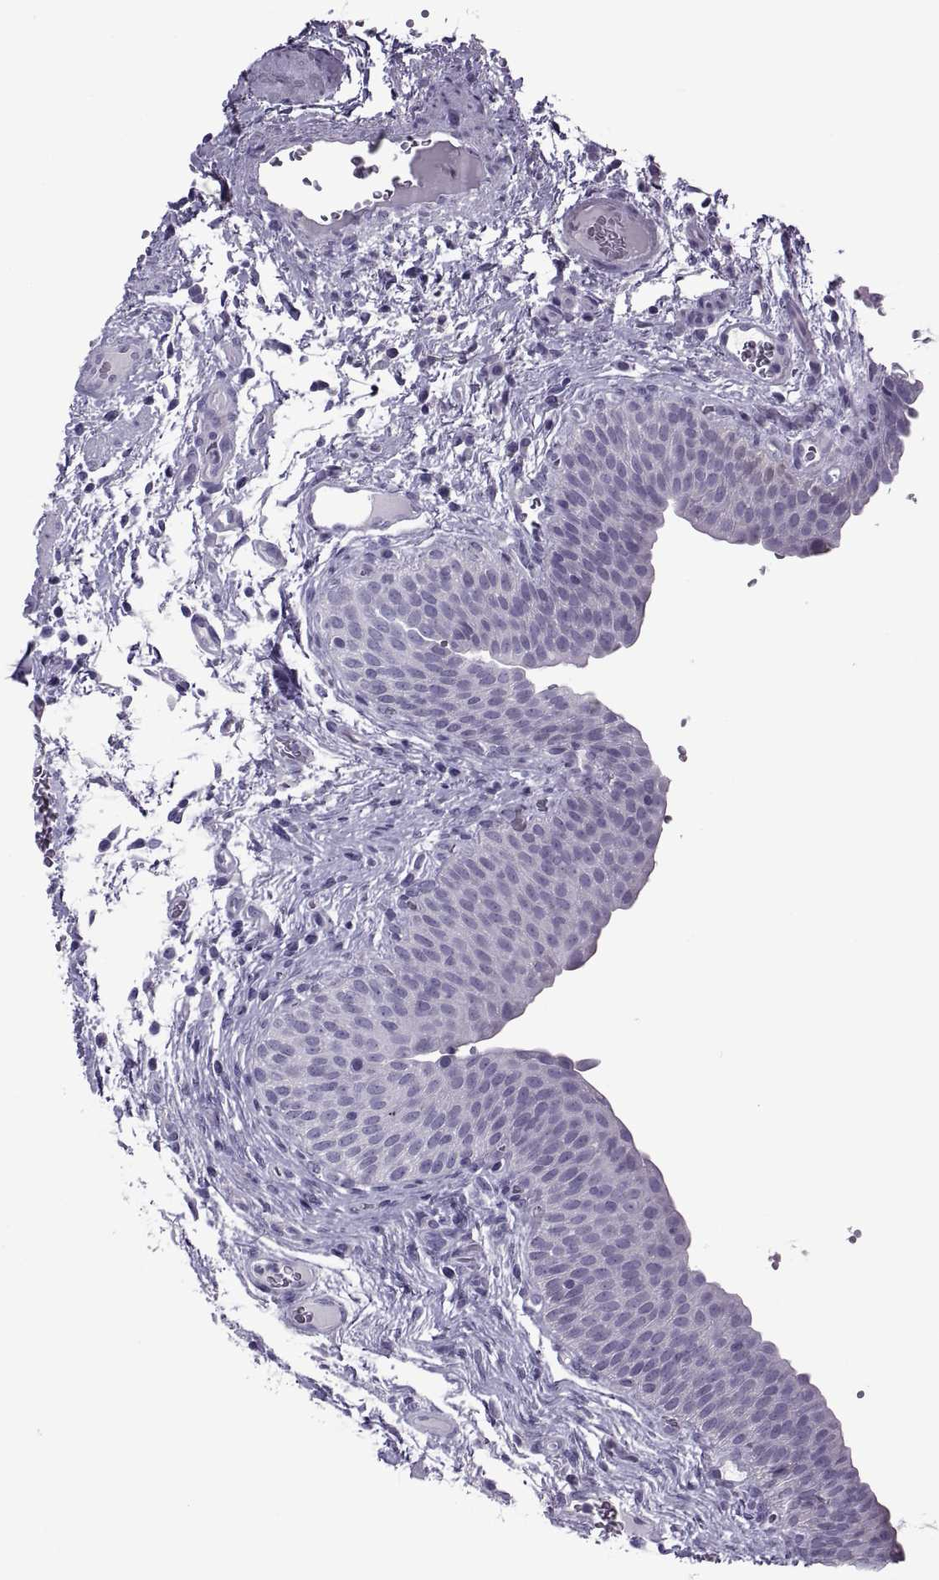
{"staining": {"intensity": "negative", "quantity": "none", "location": "none"}, "tissue": "urinary bladder", "cell_type": "Urothelial cells", "image_type": "normal", "snomed": [{"axis": "morphology", "description": "Normal tissue, NOS"}, {"axis": "topography", "description": "Urinary bladder"}], "caption": "This is an immunohistochemistry (IHC) image of unremarkable urinary bladder. There is no expression in urothelial cells.", "gene": "OIP5", "patient": {"sex": "male", "age": 66}}